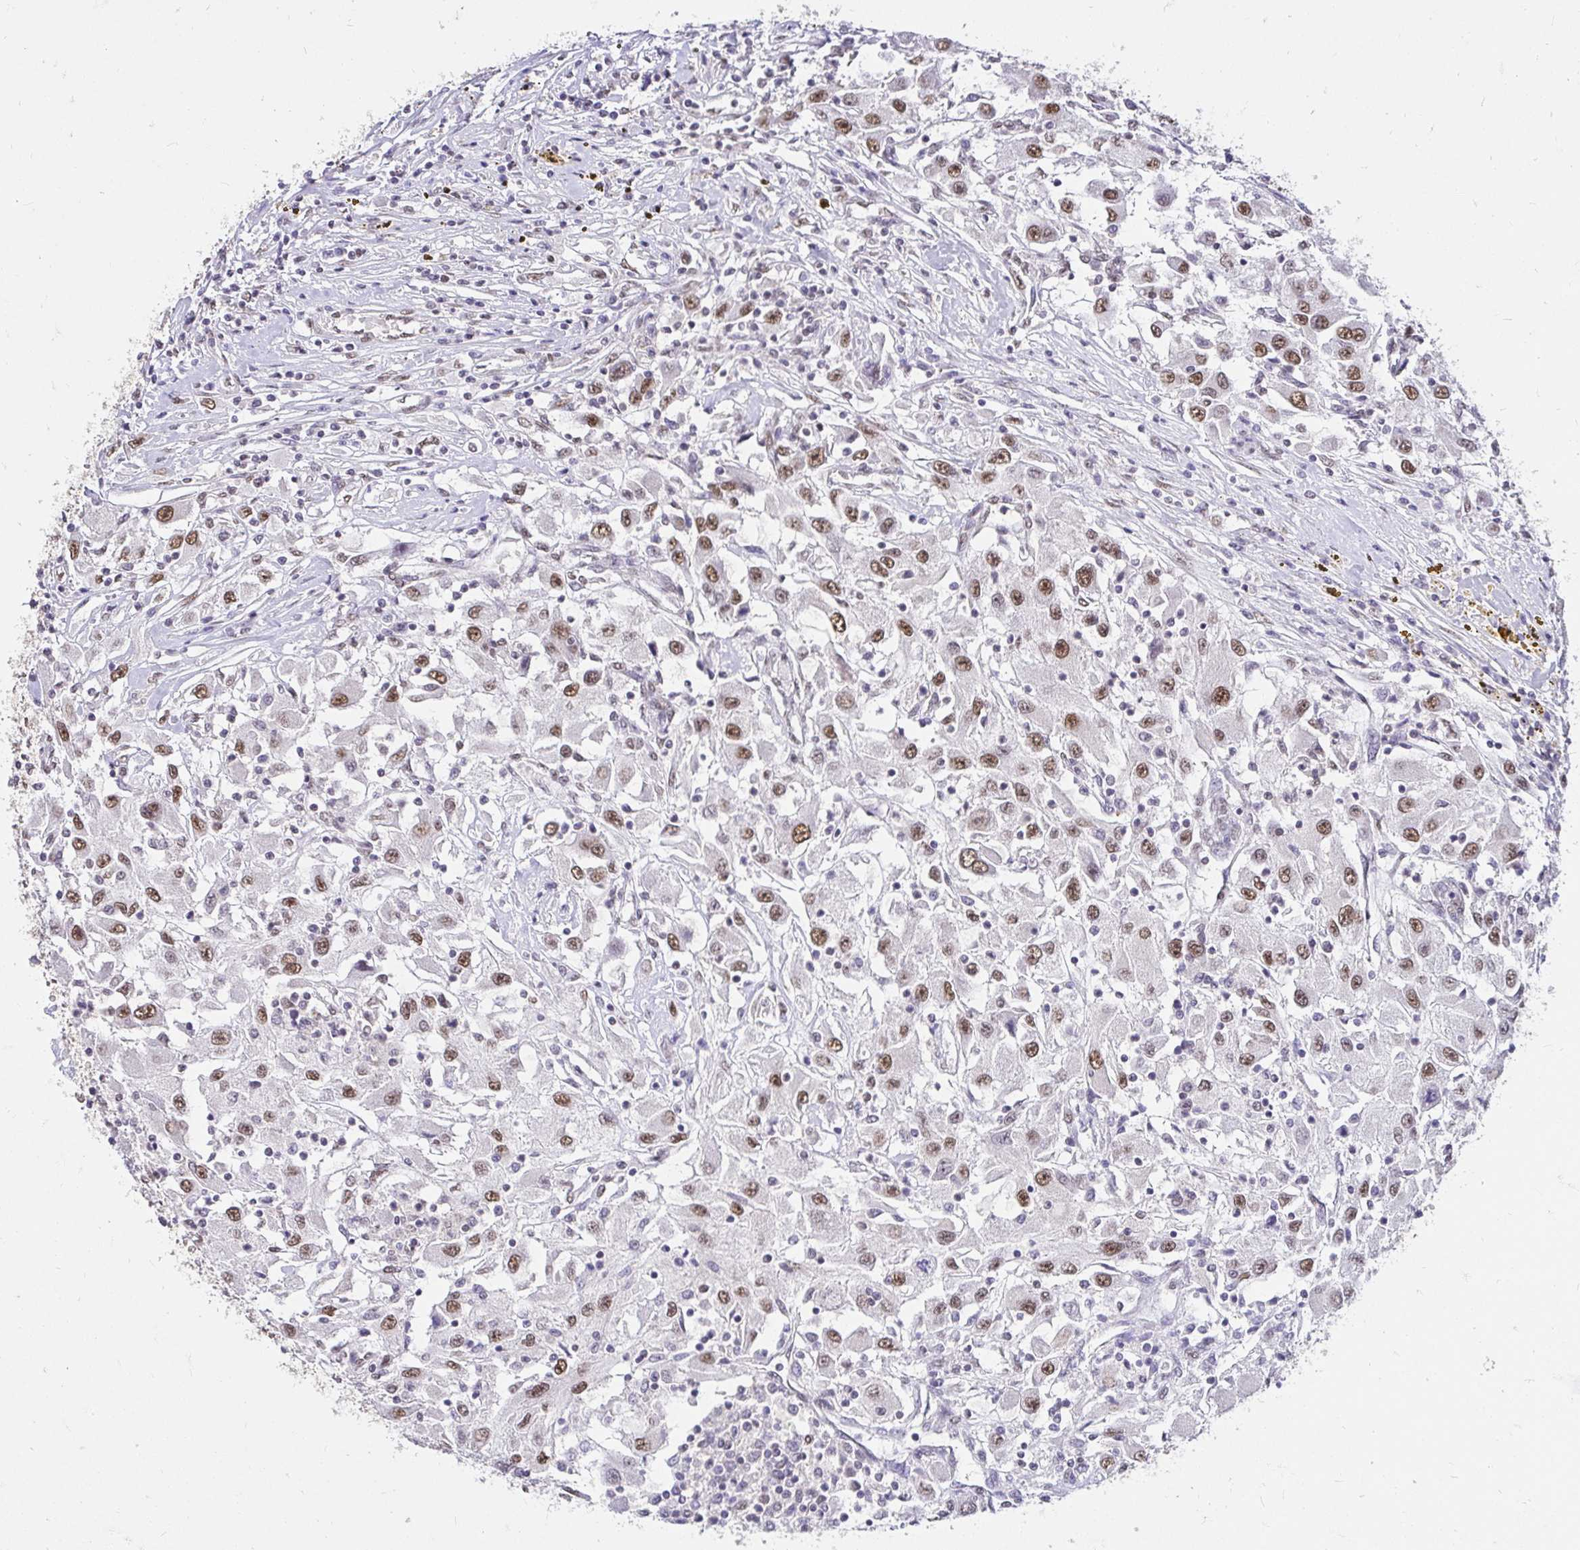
{"staining": {"intensity": "moderate", "quantity": ">75%", "location": "nuclear"}, "tissue": "renal cancer", "cell_type": "Tumor cells", "image_type": "cancer", "snomed": [{"axis": "morphology", "description": "Adenocarcinoma, NOS"}, {"axis": "topography", "description": "Kidney"}], "caption": "Adenocarcinoma (renal) was stained to show a protein in brown. There is medium levels of moderate nuclear positivity in about >75% of tumor cells. The protein of interest is stained brown, and the nuclei are stained in blue (DAB IHC with brightfield microscopy, high magnification).", "gene": "RIMS4", "patient": {"sex": "female", "age": 67}}